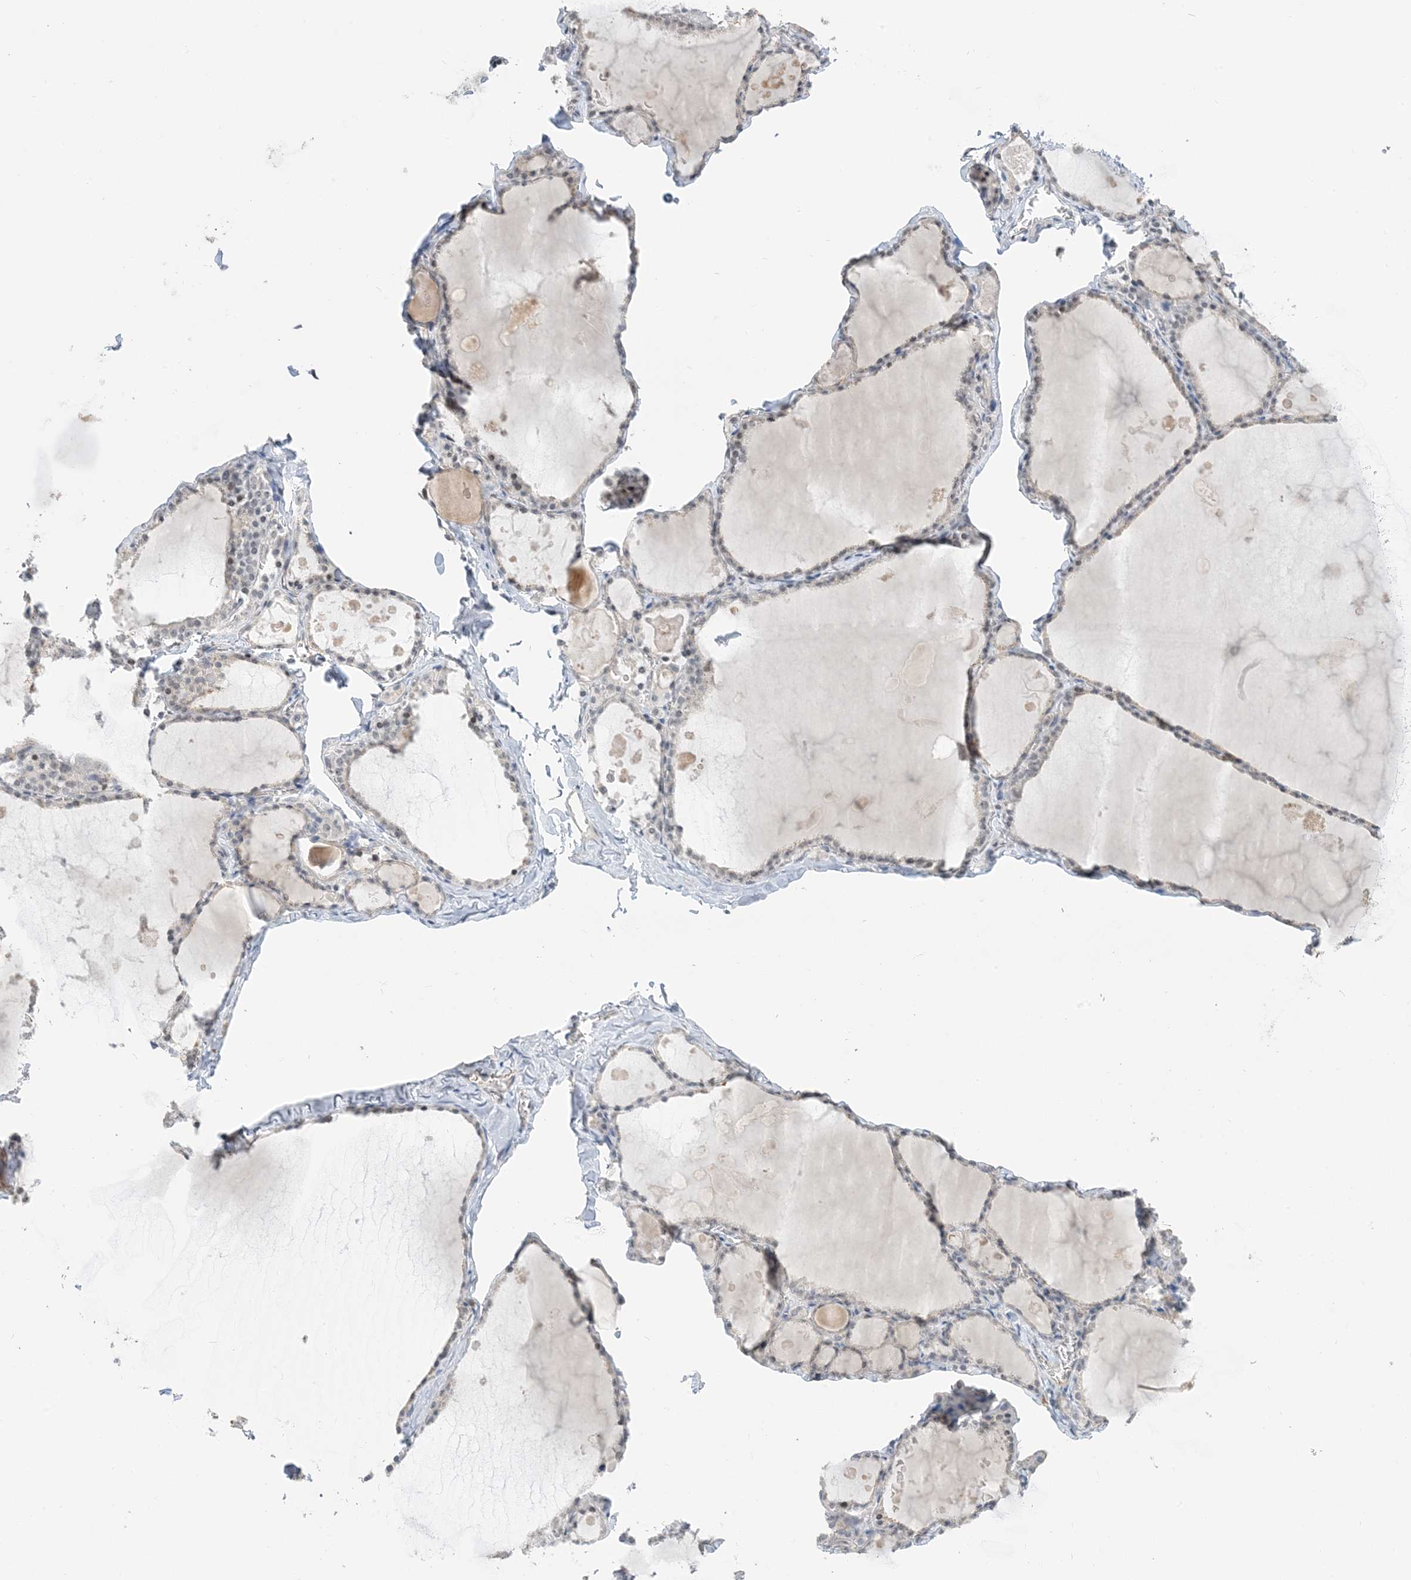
{"staining": {"intensity": "negative", "quantity": "none", "location": "none"}, "tissue": "thyroid gland", "cell_type": "Glandular cells", "image_type": "normal", "snomed": [{"axis": "morphology", "description": "Normal tissue, NOS"}, {"axis": "topography", "description": "Thyroid gland"}], "caption": "DAB (3,3'-diaminobenzidine) immunohistochemical staining of unremarkable human thyroid gland demonstrates no significant staining in glandular cells.", "gene": "IL36B", "patient": {"sex": "male", "age": 56}}